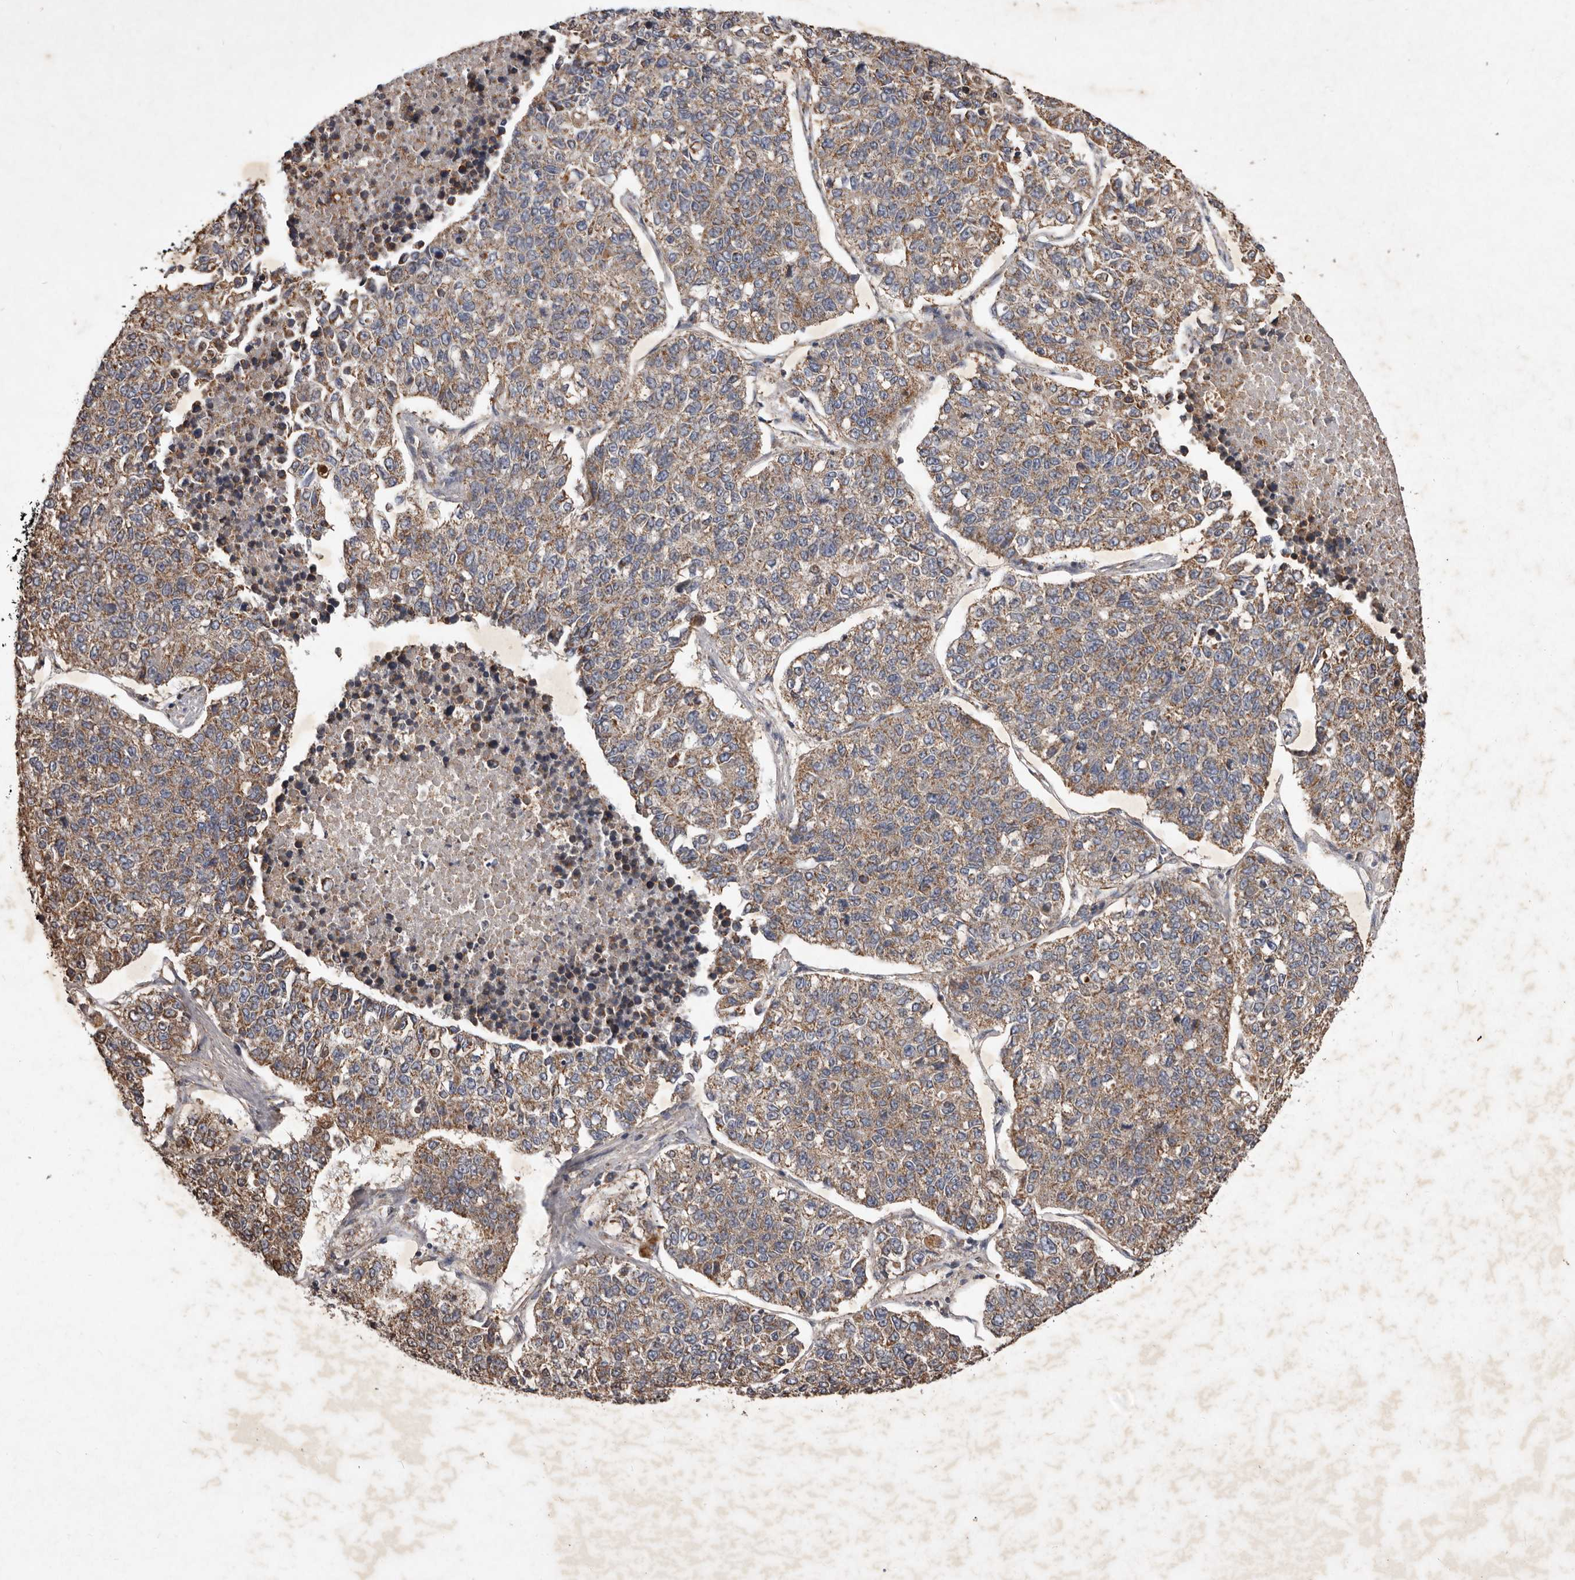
{"staining": {"intensity": "moderate", "quantity": ">75%", "location": "cytoplasmic/membranous"}, "tissue": "lung cancer", "cell_type": "Tumor cells", "image_type": "cancer", "snomed": [{"axis": "morphology", "description": "Adenocarcinoma, NOS"}, {"axis": "topography", "description": "Lung"}], "caption": "Lung adenocarcinoma stained for a protein reveals moderate cytoplasmic/membranous positivity in tumor cells.", "gene": "CXCL14", "patient": {"sex": "male", "age": 49}}